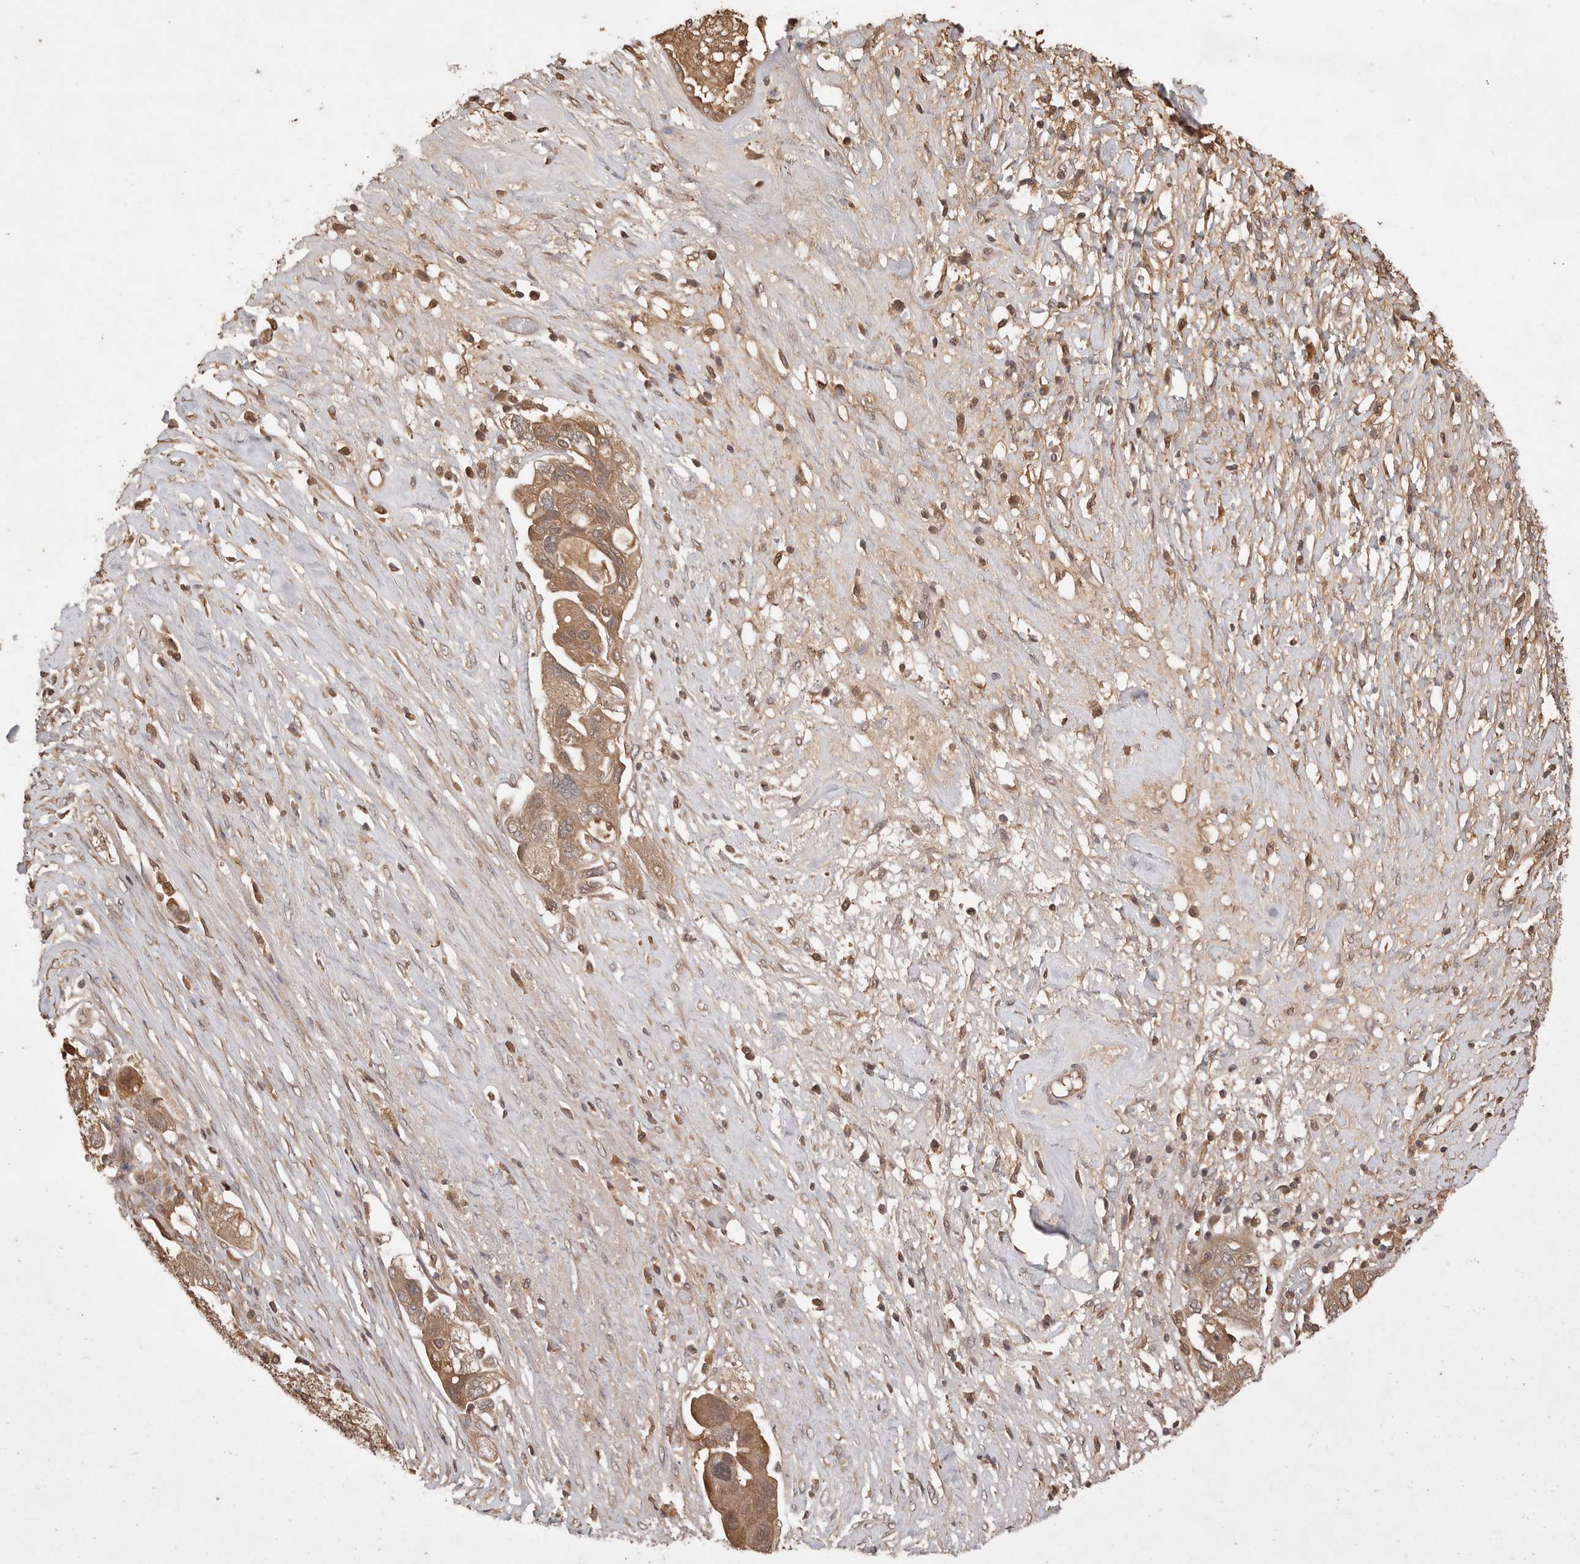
{"staining": {"intensity": "moderate", "quantity": ">75%", "location": "cytoplasmic/membranous"}, "tissue": "ovarian cancer", "cell_type": "Tumor cells", "image_type": "cancer", "snomed": [{"axis": "morphology", "description": "Carcinoma, NOS"}, {"axis": "morphology", "description": "Cystadenocarcinoma, serous, NOS"}, {"axis": "topography", "description": "Ovary"}], "caption": "A histopathology image of human carcinoma (ovarian) stained for a protein reveals moderate cytoplasmic/membranous brown staining in tumor cells.", "gene": "PRMT3", "patient": {"sex": "female", "age": 69}}